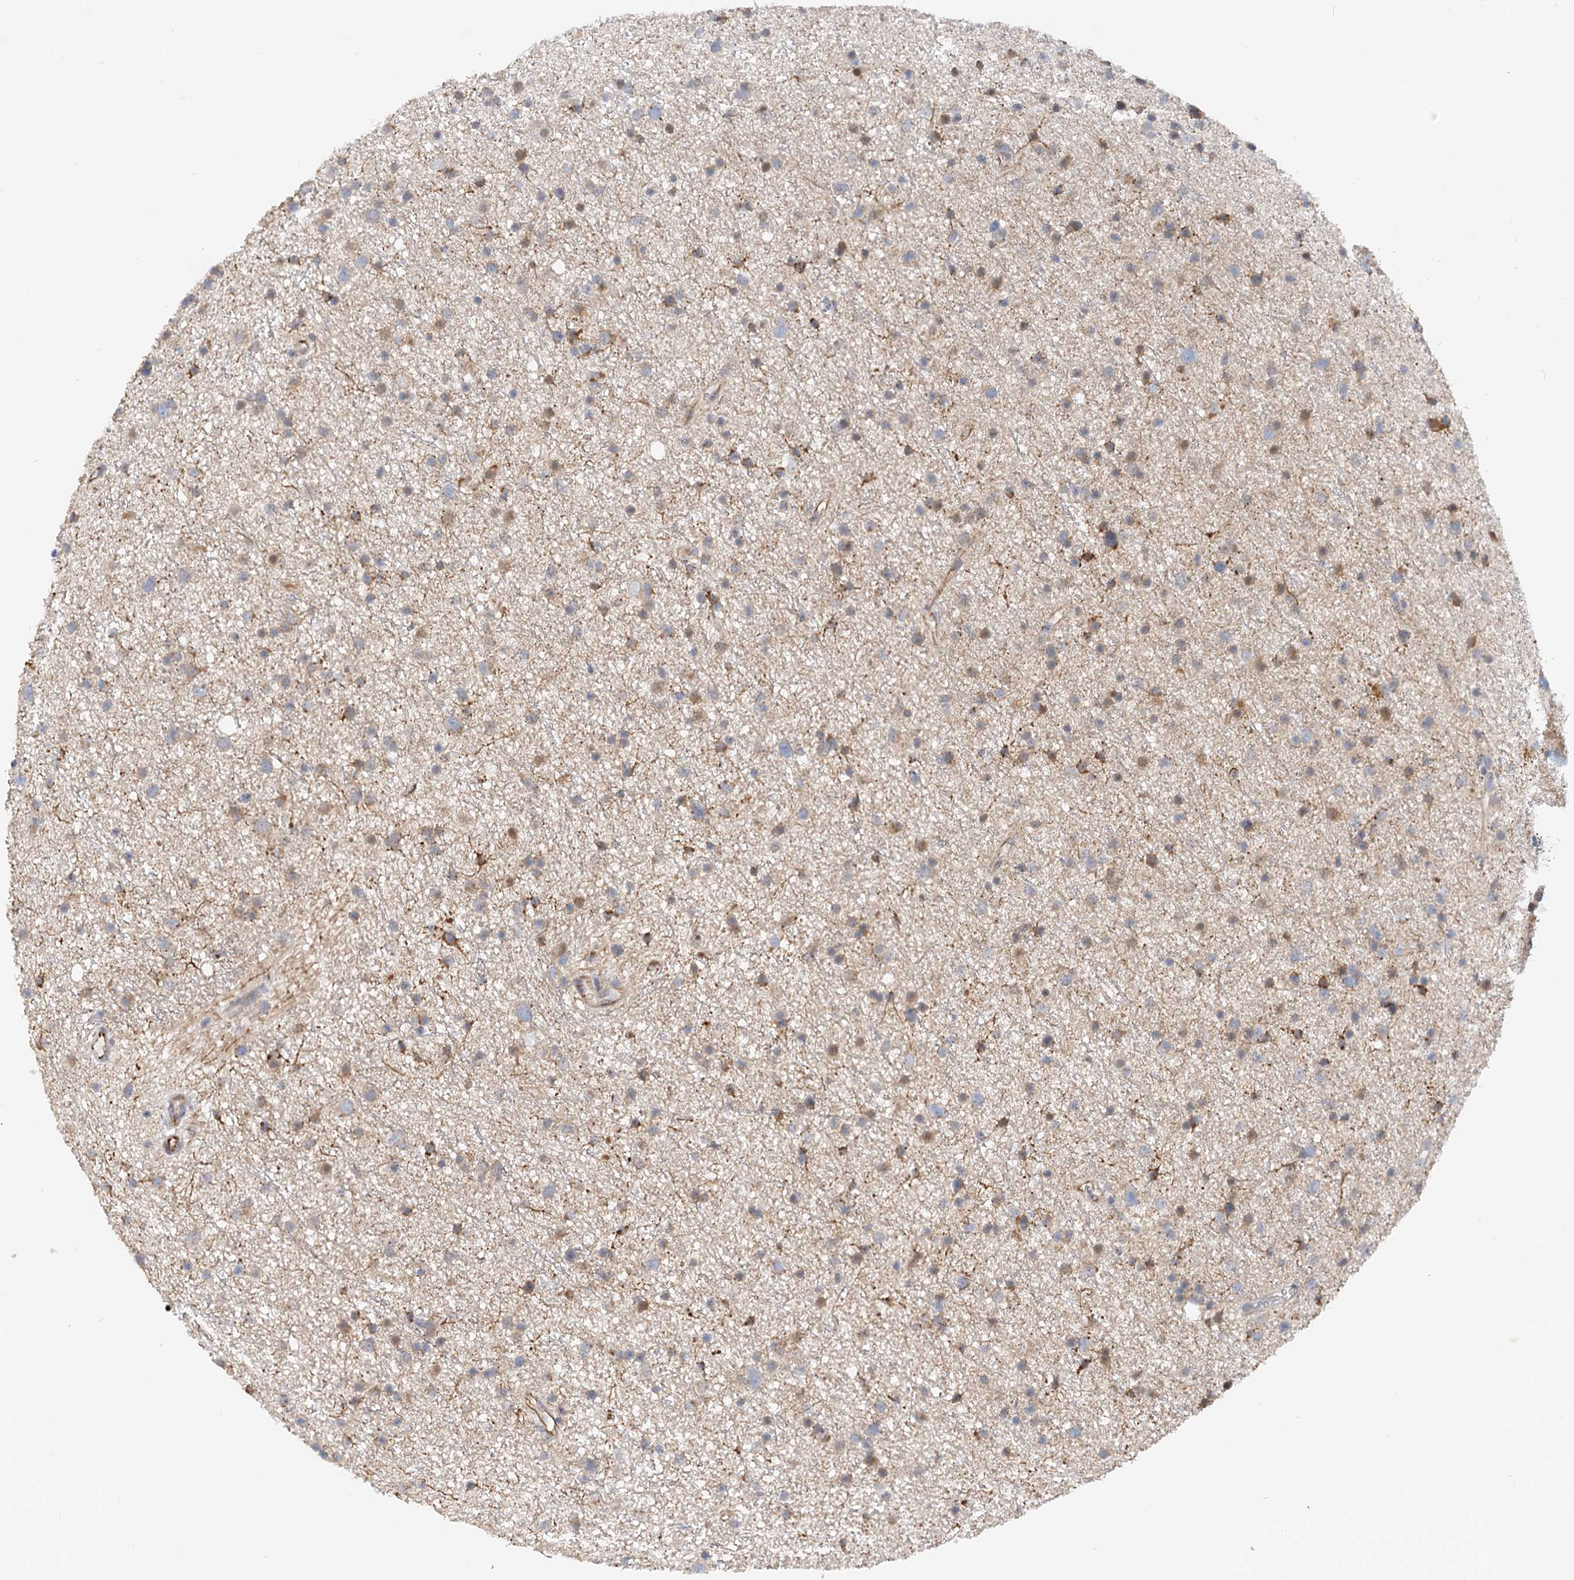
{"staining": {"intensity": "moderate", "quantity": "25%-75%", "location": "cytoplasmic/membranous"}, "tissue": "glioma", "cell_type": "Tumor cells", "image_type": "cancer", "snomed": [{"axis": "morphology", "description": "Glioma, malignant, Low grade"}, {"axis": "topography", "description": "Cerebral cortex"}], "caption": "High-power microscopy captured an immunohistochemistry (IHC) histopathology image of glioma, revealing moderate cytoplasmic/membranous positivity in about 25%-75% of tumor cells. The staining is performed using DAB brown chromogen to label protein expression. The nuclei are counter-stained blue using hematoxylin.", "gene": "NELL2", "patient": {"sex": "female", "age": 39}}